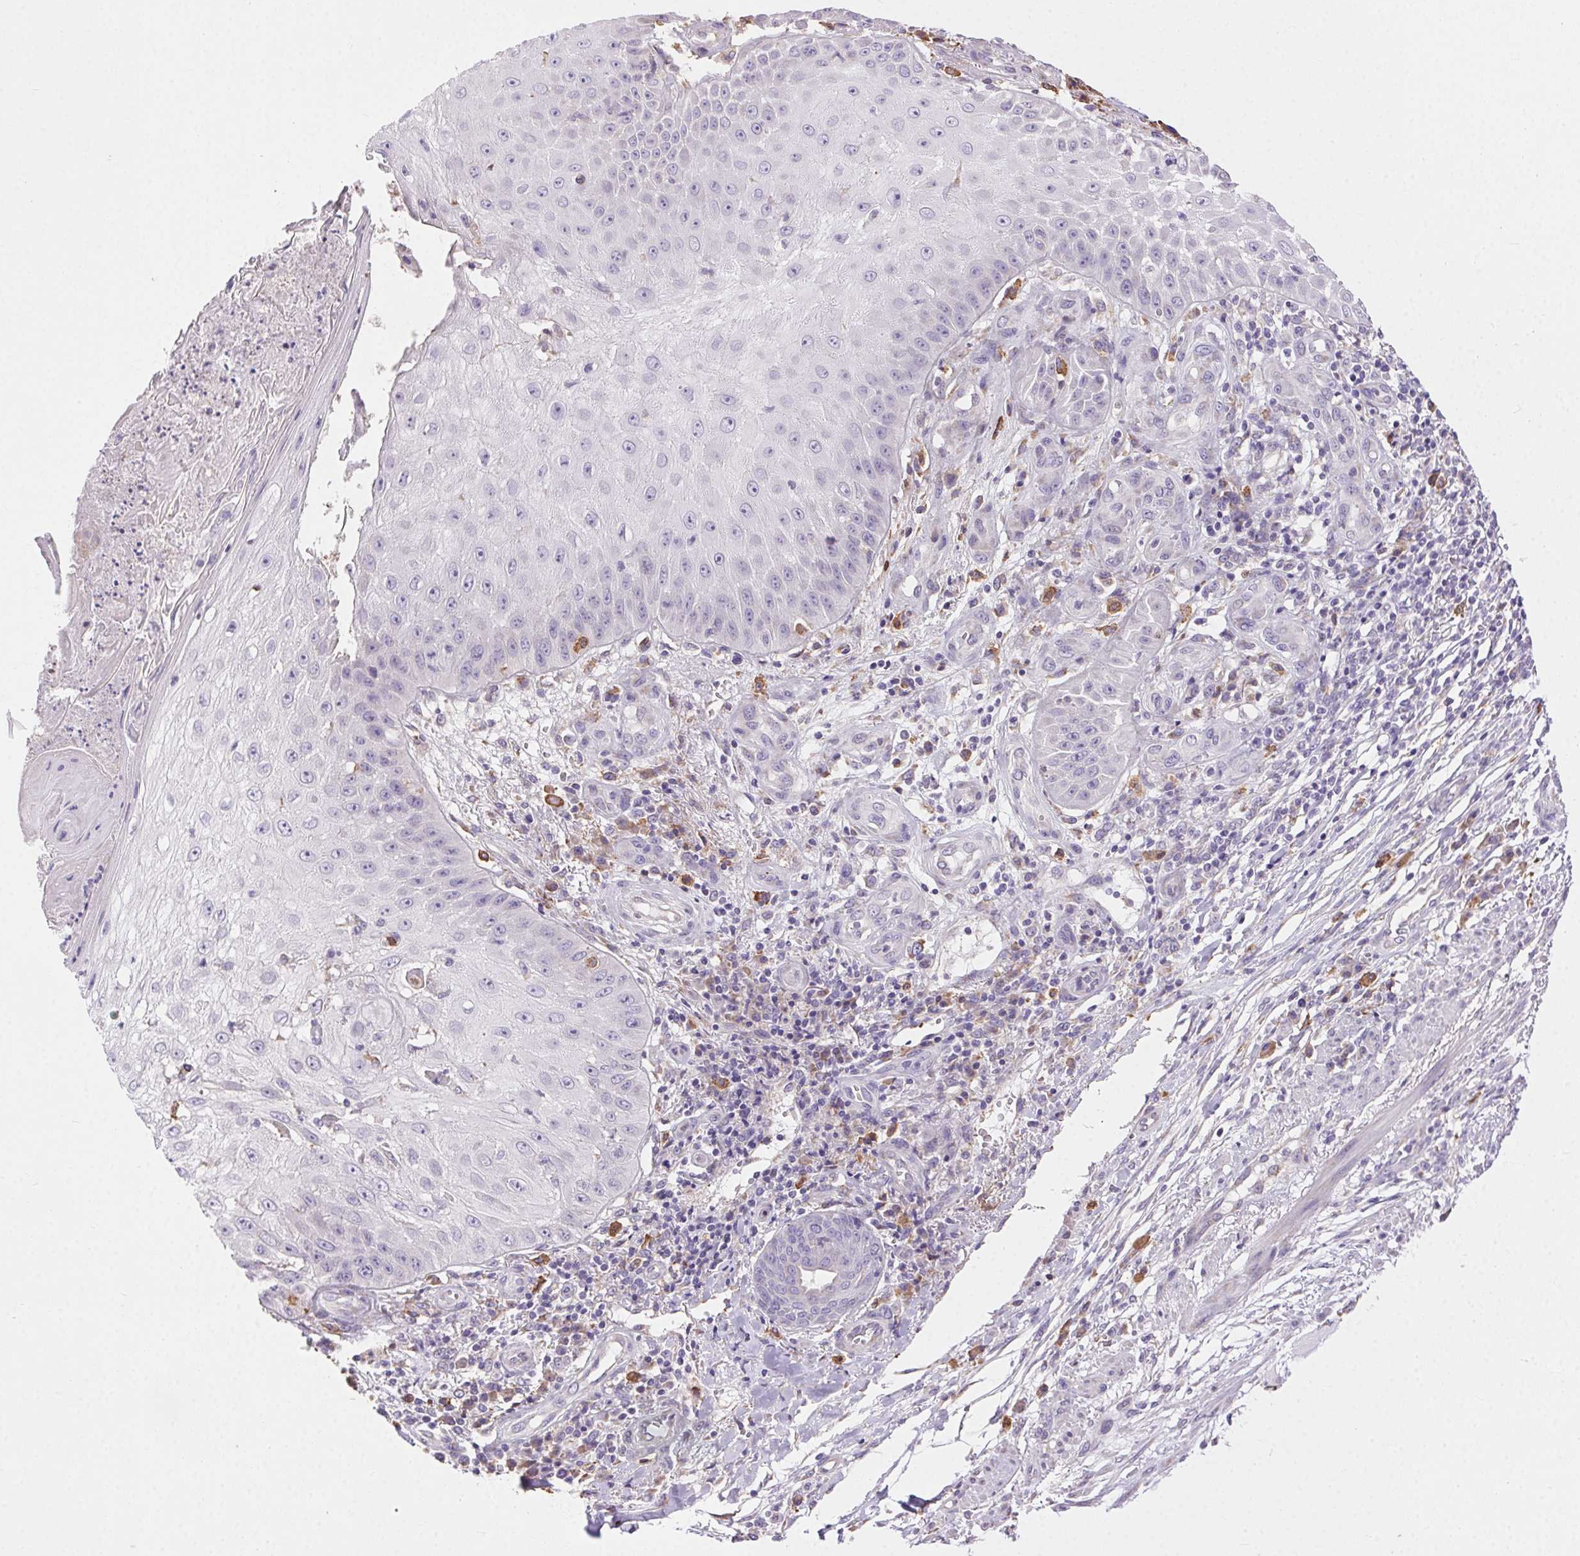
{"staining": {"intensity": "negative", "quantity": "none", "location": "none"}, "tissue": "skin cancer", "cell_type": "Tumor cells", "image_type": "cancer", "snomed": [{"axis": "morphology", "description": "Squamous cell carcinoma, NOS"}, {"axis": "topography", "description": "Skin"}], "caption": "IHC micrograph of human skin cancer stained for a protein (brown), which shows no positivity in tumor cells.", "gene": "SNX31", "patient": {"sex": "male", "age": 70}}